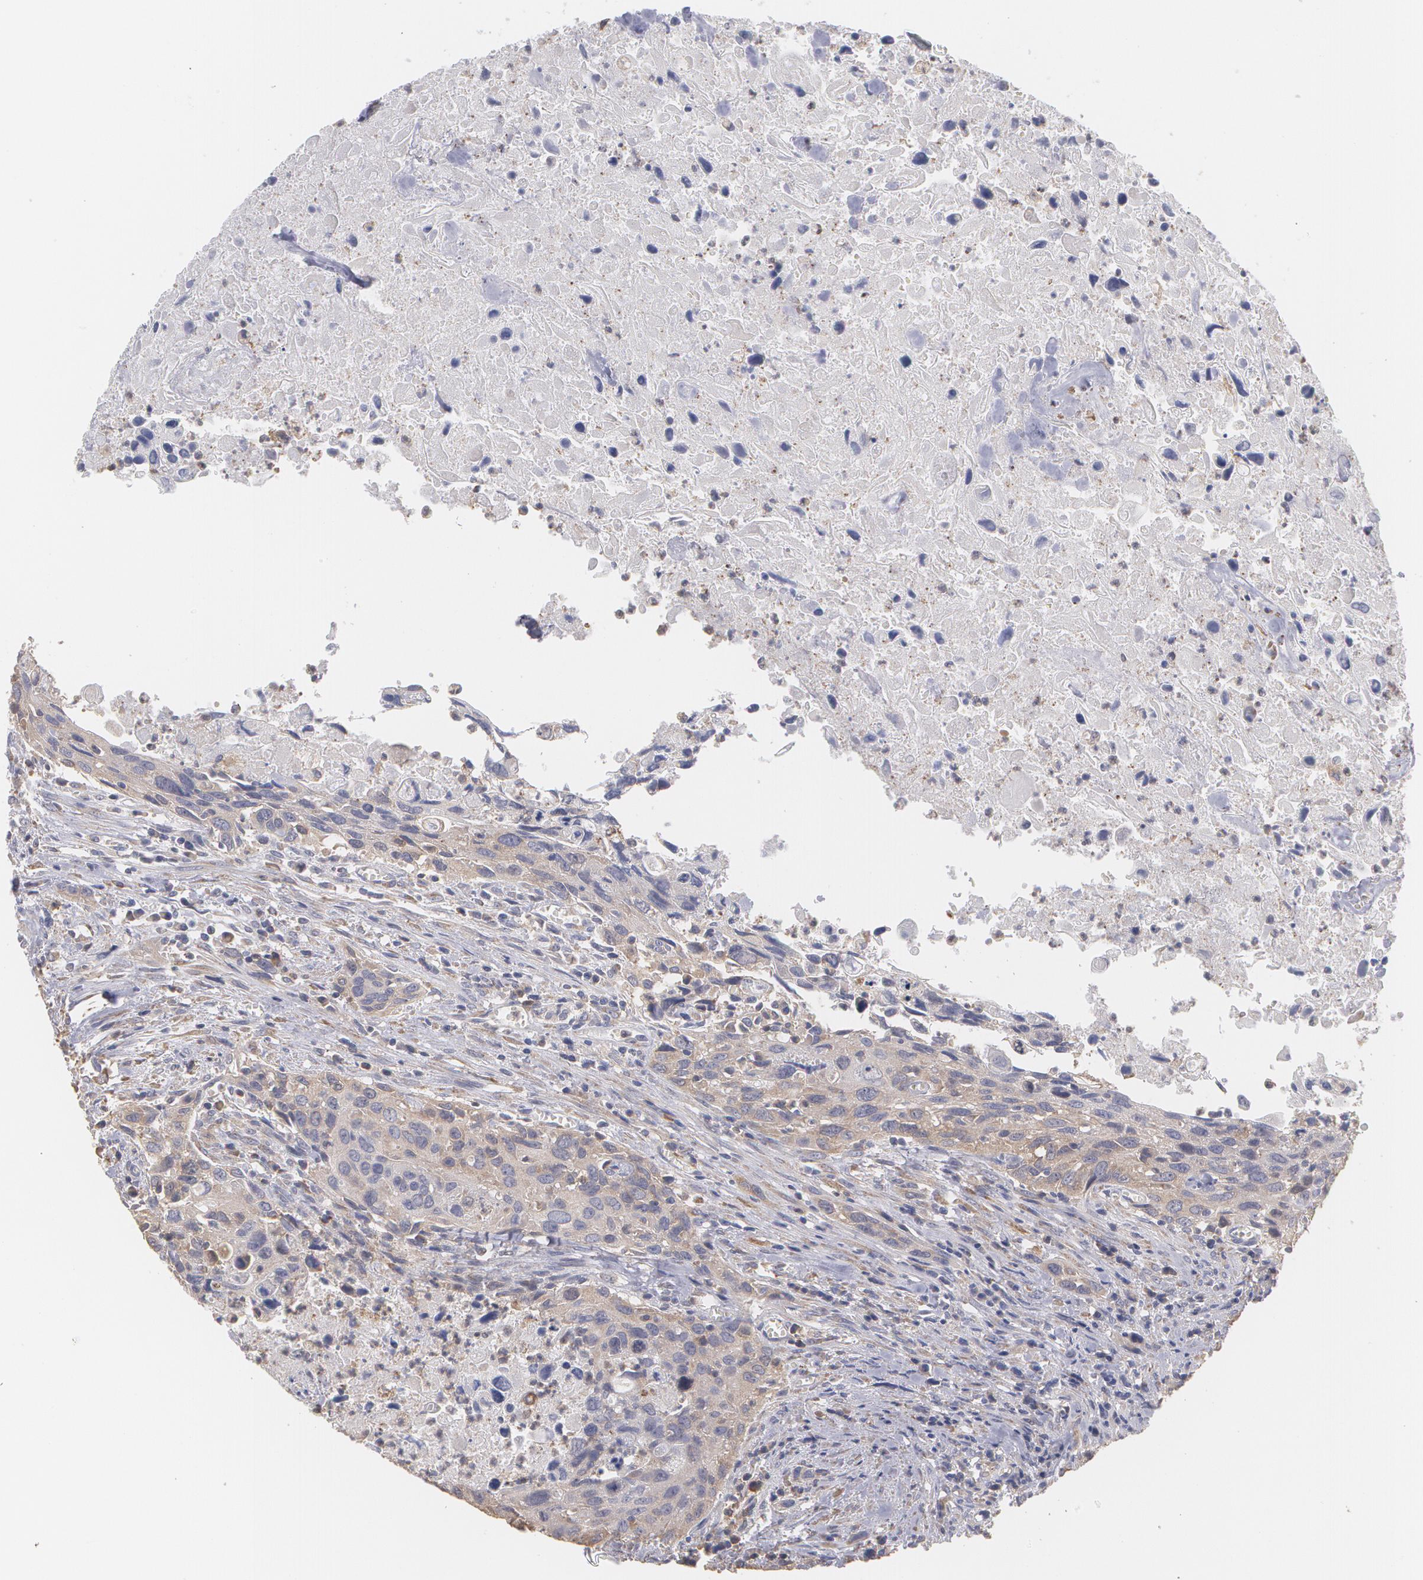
{"staining": {"intensity": "moderate", "quantity": ">75%", "location": "cytoplasmic/membranous"}, "tissue": "urothelial cancer", "cell_type": "Tumor cells", "image_type": "cancer", "snomed": [{"axis": "morphology", "description": "Urothelial carcinoma, High grade"}, {"axis": "topography", "description": "Urinary bladder"}], "caption": "Urothelial cancer tissue displays moderate cytoplasmic/membranous positivity in approximately >75% of tumor cells", "gene": "MTHFD1", "patient": {"sex": "male", "age": 71}}